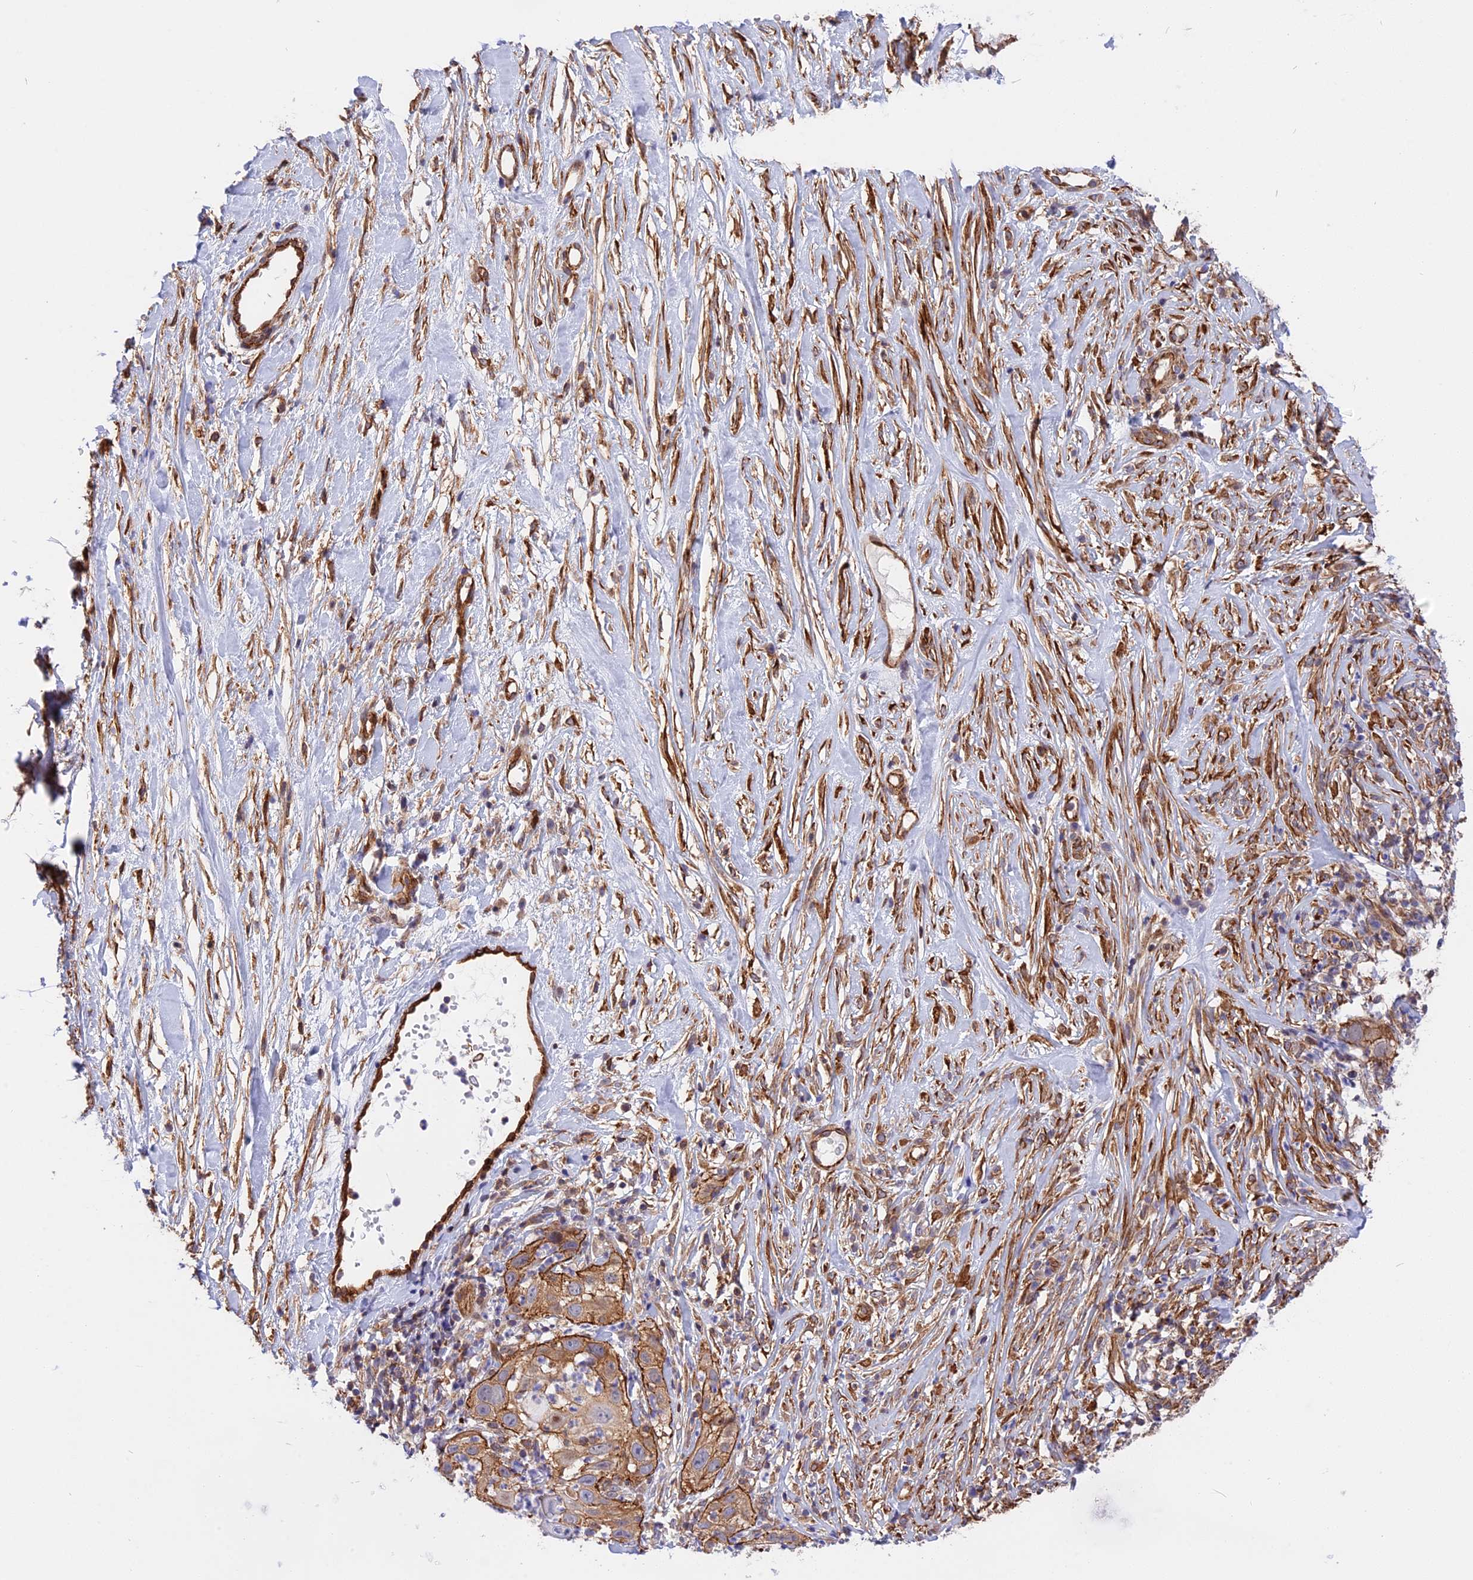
{"staining": {"intensity": "moderate", "quantity": "<25%", "location": "cytoplasmic/membranous"}, "tissue": "skin cancer", "cell_type": "Tumor cells", "image_type": "cancer", "snomed": [{"axis": "morphology", "description": "Squamous cell carcinoma, NOS"}, {"axis": "topography", "description": "Skin"}], "caption": "Immunohistochemistry of skin squamous cell carcinoma displays low levels of moderate cytoplasmic/membranous positivity in about <25% of tumor cells.", "gene": "R3HDM4", "patient": {"sex": "female", "age": 44}}